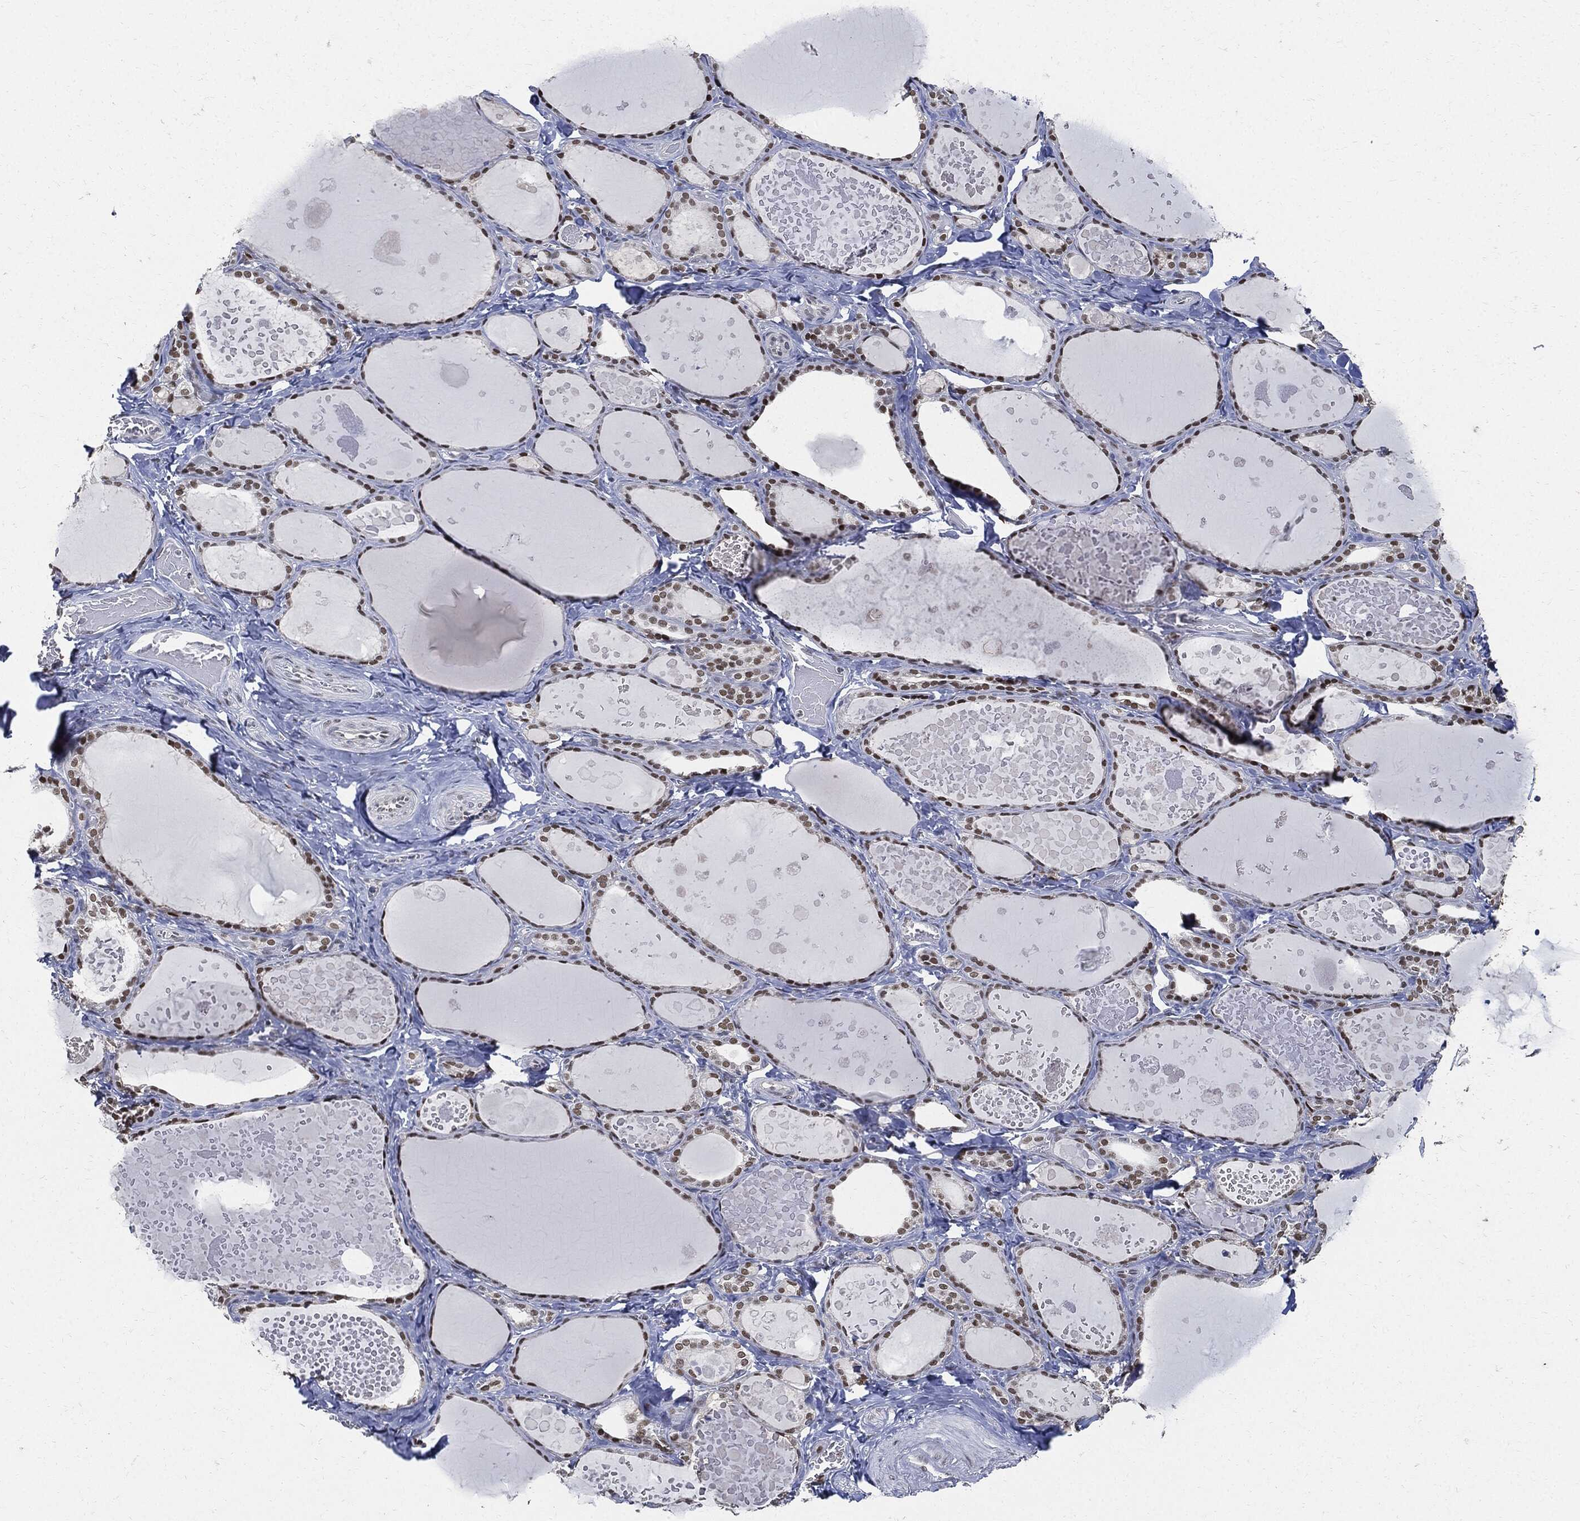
{"staining": {"intensity": "moderate", "quantity": "25%-75%", "location": "nuclear"}, "tissue": "thyroid gland", "cell_type": "Glandular cells", "image_type": "normal", "snomed": [{"axis": "morphology", "description": "Normal tissue, NOS"}, {"axis": "topography", "description": "Thyroid gland"}], "caption": "Normal thyroid gland was stained to show a protein in brown. There is medium levels of moderate nuclear positivity in about 25%-75% of glandular cells. Using DAB (3,3'-diaminobenzidine) (brown) and hematoxylin (blue) stains, captured at high magnification using brightfield microscopy.", "gene": "PCNA", "patient": {"sex": "female", "age": 56}}